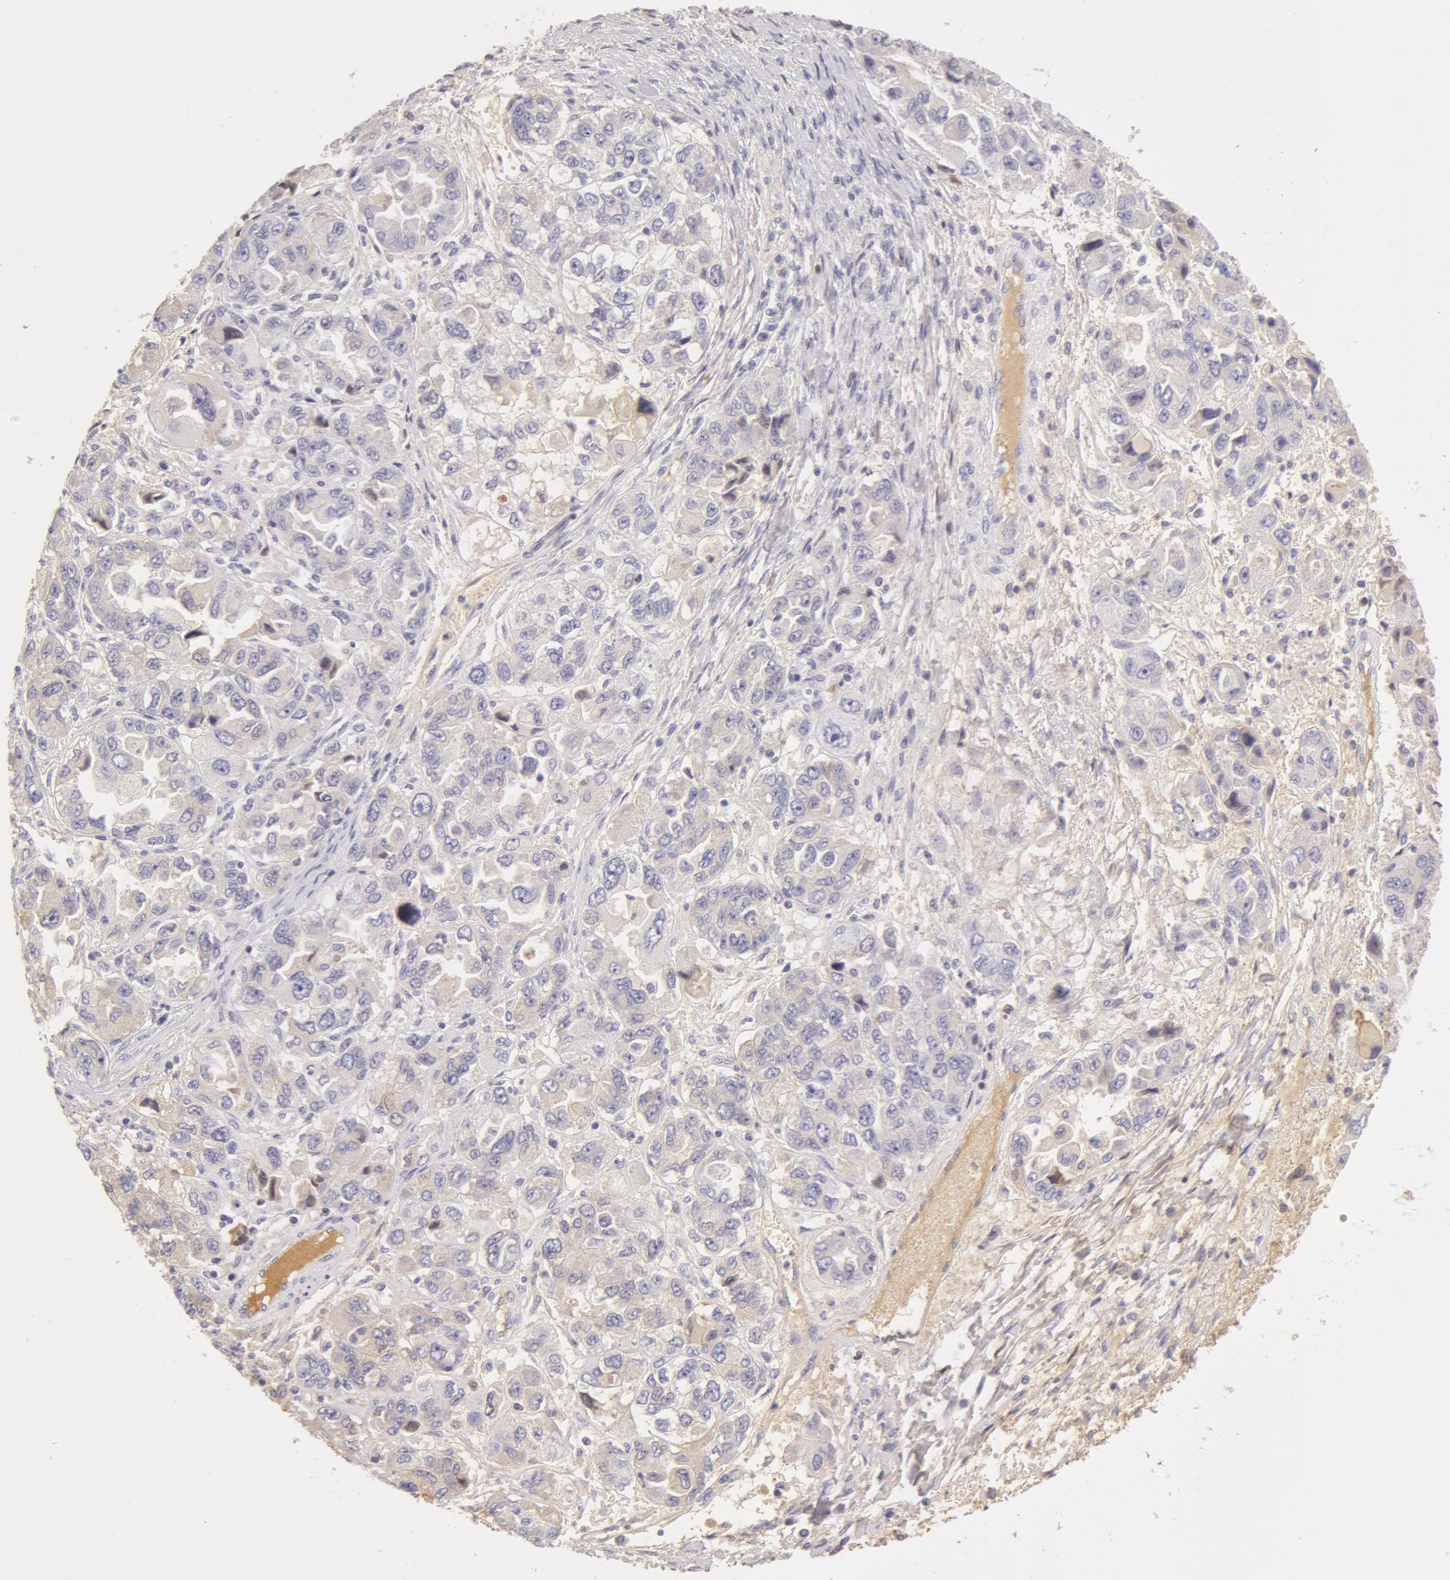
{"staining": {"intensity": "negative", "quantity": "none", "location": "none"}, "tissue": "ovarian cancer", "cell_type": "Tumor cells", "image_type": "cancer", "snomed": [{"axis": "morphology", "description": "Cystadenocarcinoma, serous, NOS"}, {"axis": "topography", "description": "Ovary"}], "caption": "High power microscopy image of an immunohistochemistry micrograph of ovarian cancer (serous cystadenocarcinoma), revealing no significant staining in tumor cells.", "gene": "AHSG", "patient": {"sex": "female", "age": 84}}